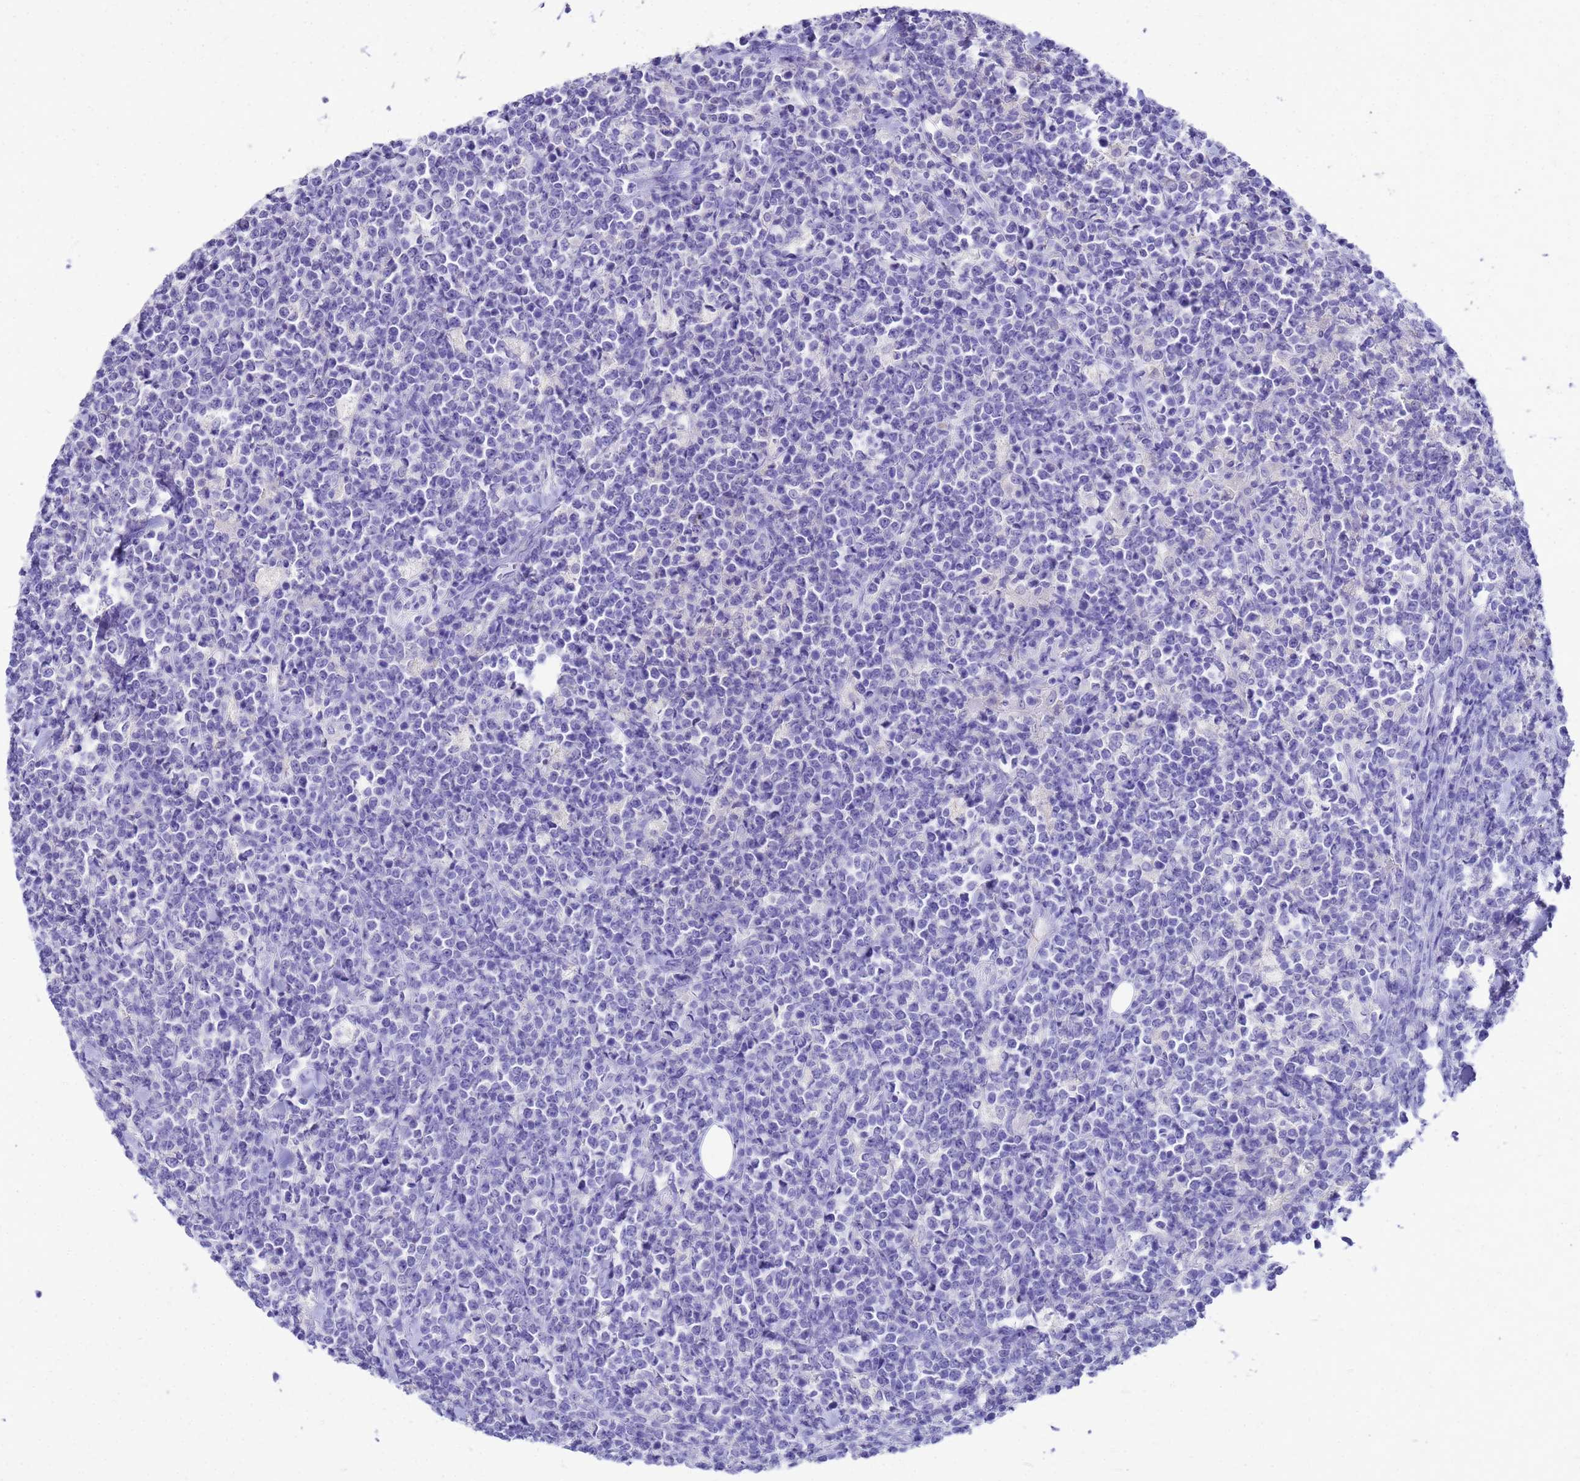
{"staining": {"intensity": "negative", "quantity": "none", "location": "none"}, "tissue": "lymphoma", "cell_type": "Tumor cells", "image_type": "cancer", "snomed": [{"axis": "morphology", "description": "Malignant lymphoma, non-Hodgkin's type, High grade"}, {"axis": "topography", "description": "Small intestine"}], "caption": "Malignant lymphoma, non-Hodgkin's type (high-grade) was stained to show a protein in brown. There is no significant staining in tumor cells. (Brightfield microscopy of DAB IHC at high magnification).", "gene": "MS4A13", "patient": {"sex": "male", "age": 8}}